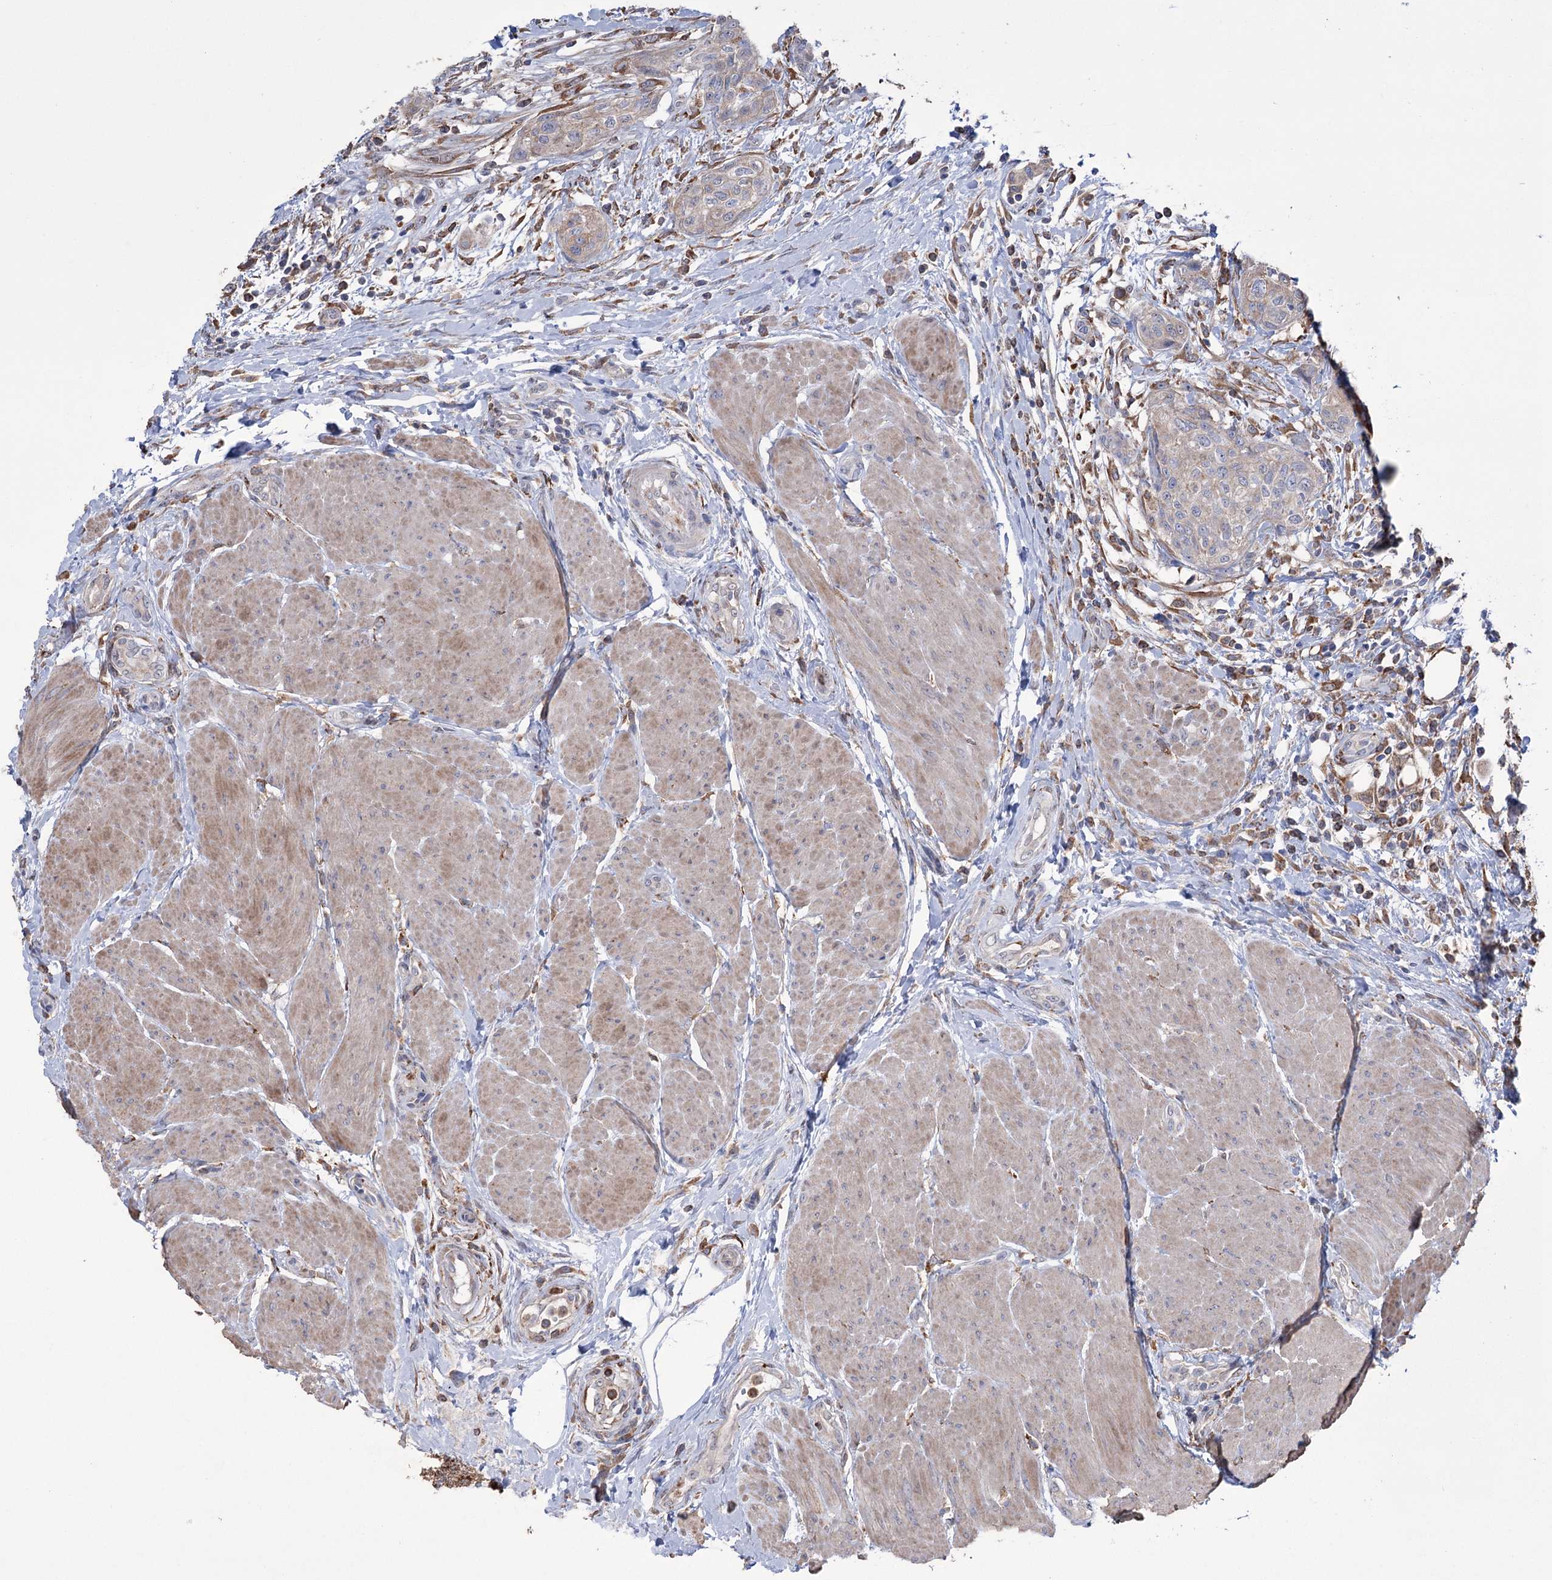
{"staining": {"intensity": "weak", "quantity": "<25%", "location": "cytoplasmic/membranous"}, "tissue": "urothelial cancer", "cell_type": "Tumor cells", "image_type": "cancer", "snomed": [{"axis": "morphology", "description": "Normal tissue, NOS"}, {"axis": "morphology", "description": "Urothelial carcinoma, NOS"}, {"axis": "topography", "description": "Urinary bladder"}, {"axis": "topography", "description": "Peripheral nerve tissue"}], "caption": "High magnification brightfield microscopy of urothelial cancer stained with DAB (brown) and counterstained with hematoxylin (blue): tumor cells show no significant expression. (DAB immunohistochemistry (IHC) visualized using brightfield microscopy, high magnification).", "gene": "TRIM71", "patient": {"sex": "male", "age": 35}}